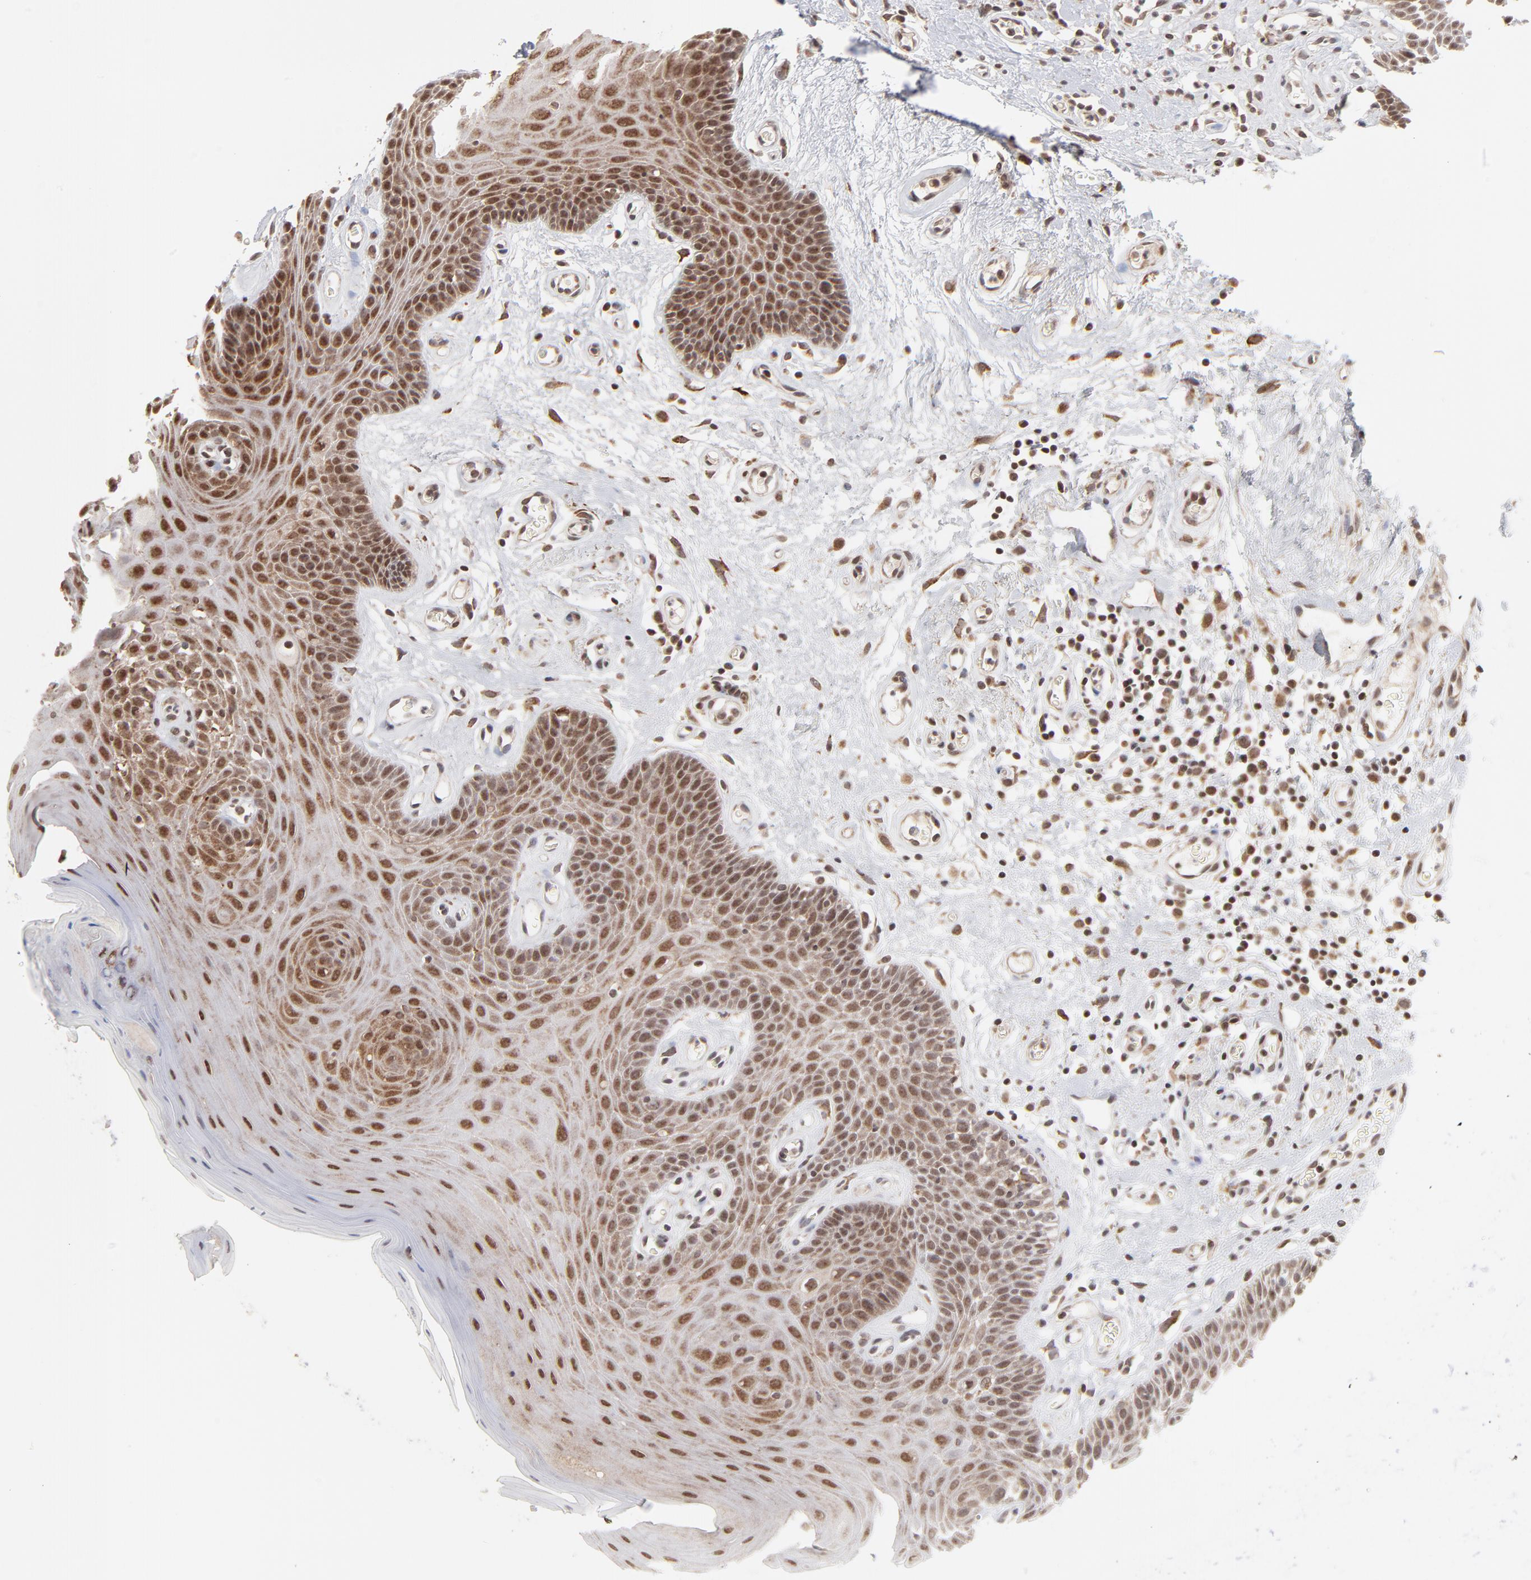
{"staining": {"intensity": "moderate", "quantity": ">75%", "location": "cytoplasmic/membranous,nuclear"}, "tissue": "oral mucosa", "cell_type": "Squamous epithelial cells", "image_type": "normal", "snomed": [{"axis": "morphology", "description": "Normal tissue, NOS"}, {"axis": "morphology", "description": "Squamous cell carcinoma, NOS"}, {"axis": "topography", "description": "Skeletal muscle"}, {"axis": "topography", "description": "Oral tissue"}, {"axis": "topography", "description": "Head-Neck"}], "caption": "An immunohistochemistry (IHC) micrograph of unremarkable tissue is shown. Protein staining in brown labels moderate cytoplasmic/membranous,nuclear positivity in oral mucosa within squamous epithelial cells. Immunohistochemistry stains the protein of interest in brown and the nuclei are stained blue.", "gene": "ARIH1", "patient": {"sex": "male", "age": 71}}